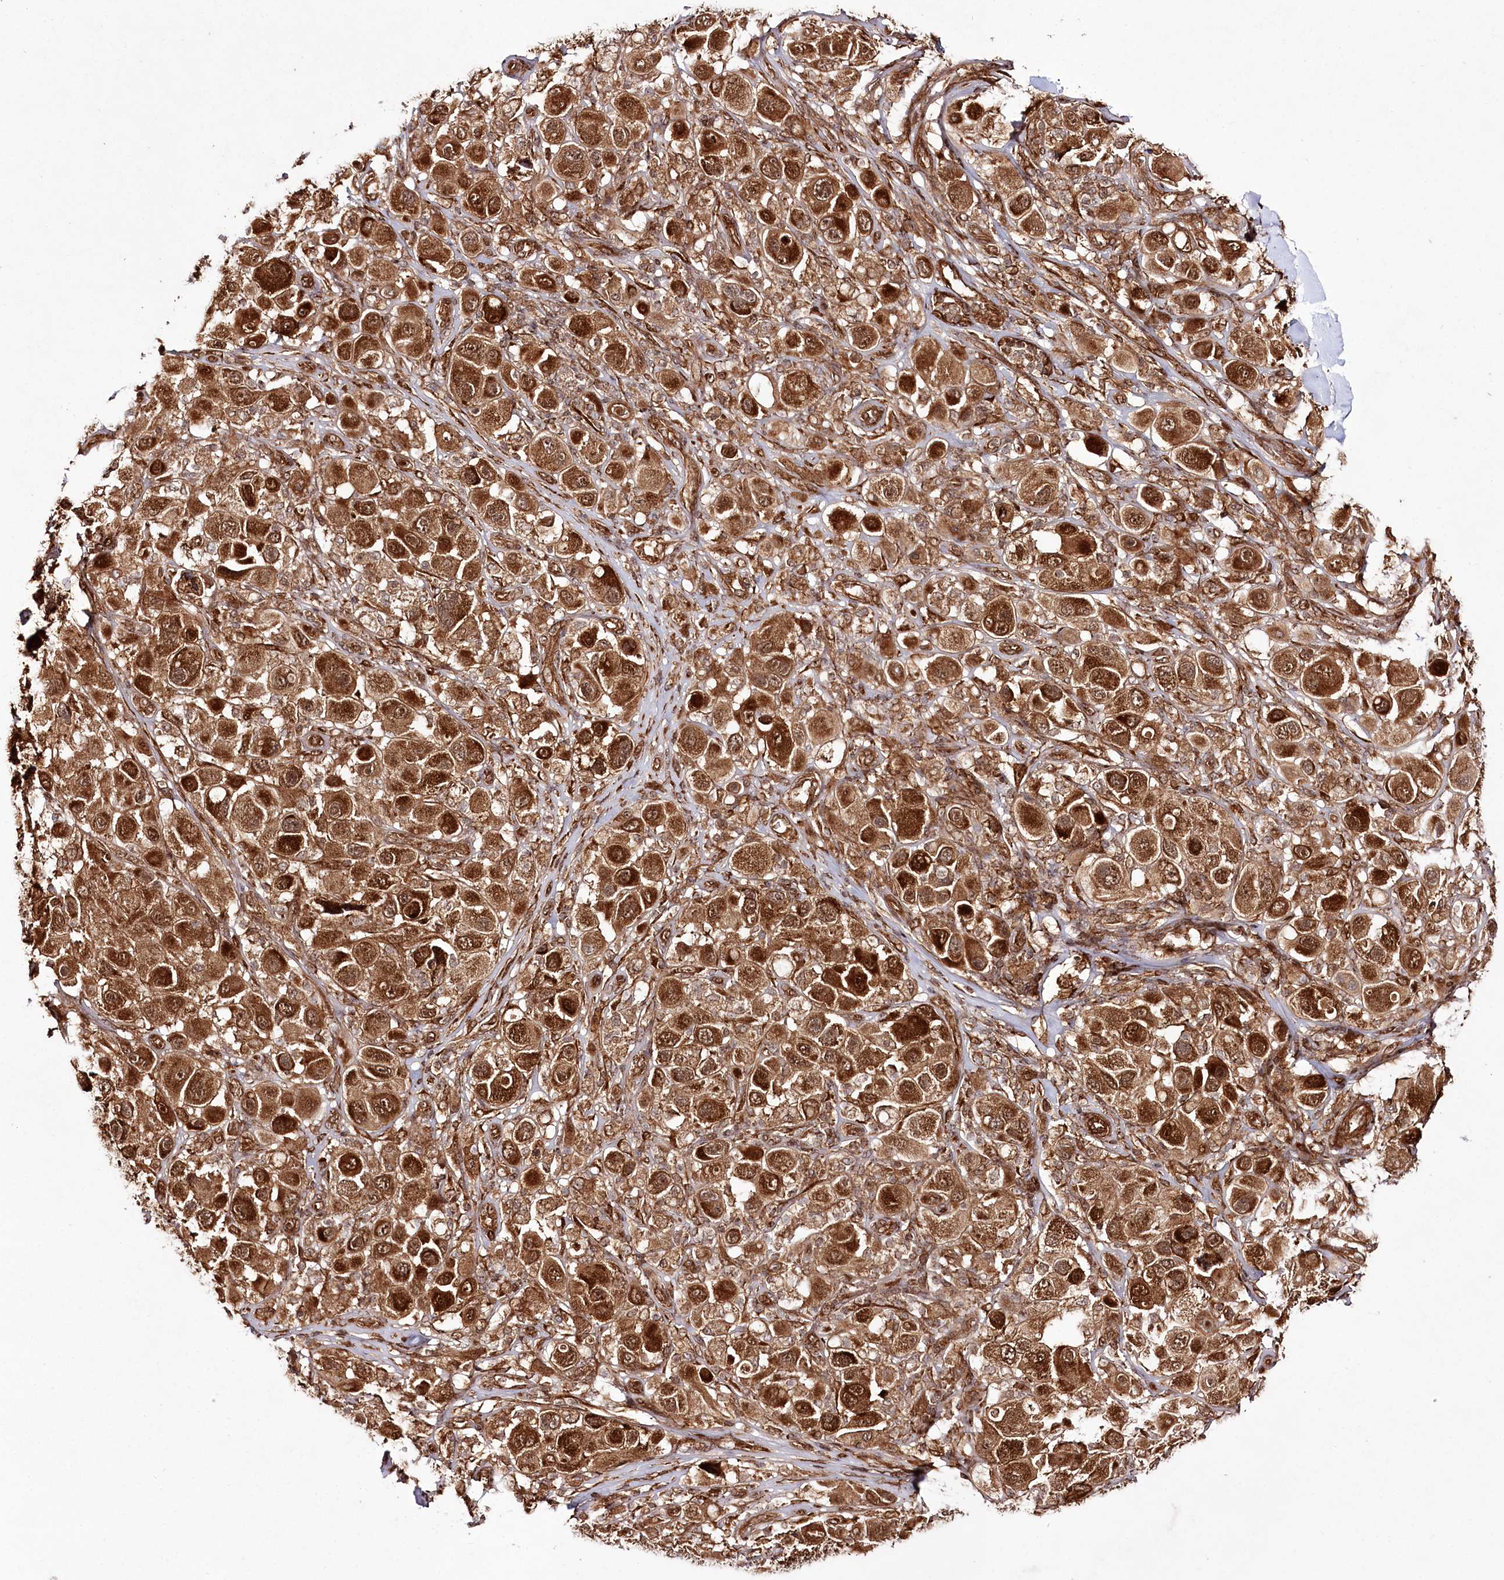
{"staining": {"intensity": "strong", "quantity": ">75%", "location": "cytoplasmic/membranous"}, "tissue": "melanoma", "cell_type": "Tumor cells", "image_type": "cancer", "snomed": [{"axis": "morphology", "description": "Malignant melanoma, Metastatic site"}, {"axis": "topography", "description": "Skin"}], "caption": "Immunohistochemical staining of human melanoma displays high levels of strong cytoplasmic/membranous protein positivity in about >75% of tumor cells.", "gene": "REXO2", "patient": {"sex": "male", "age": 41}}